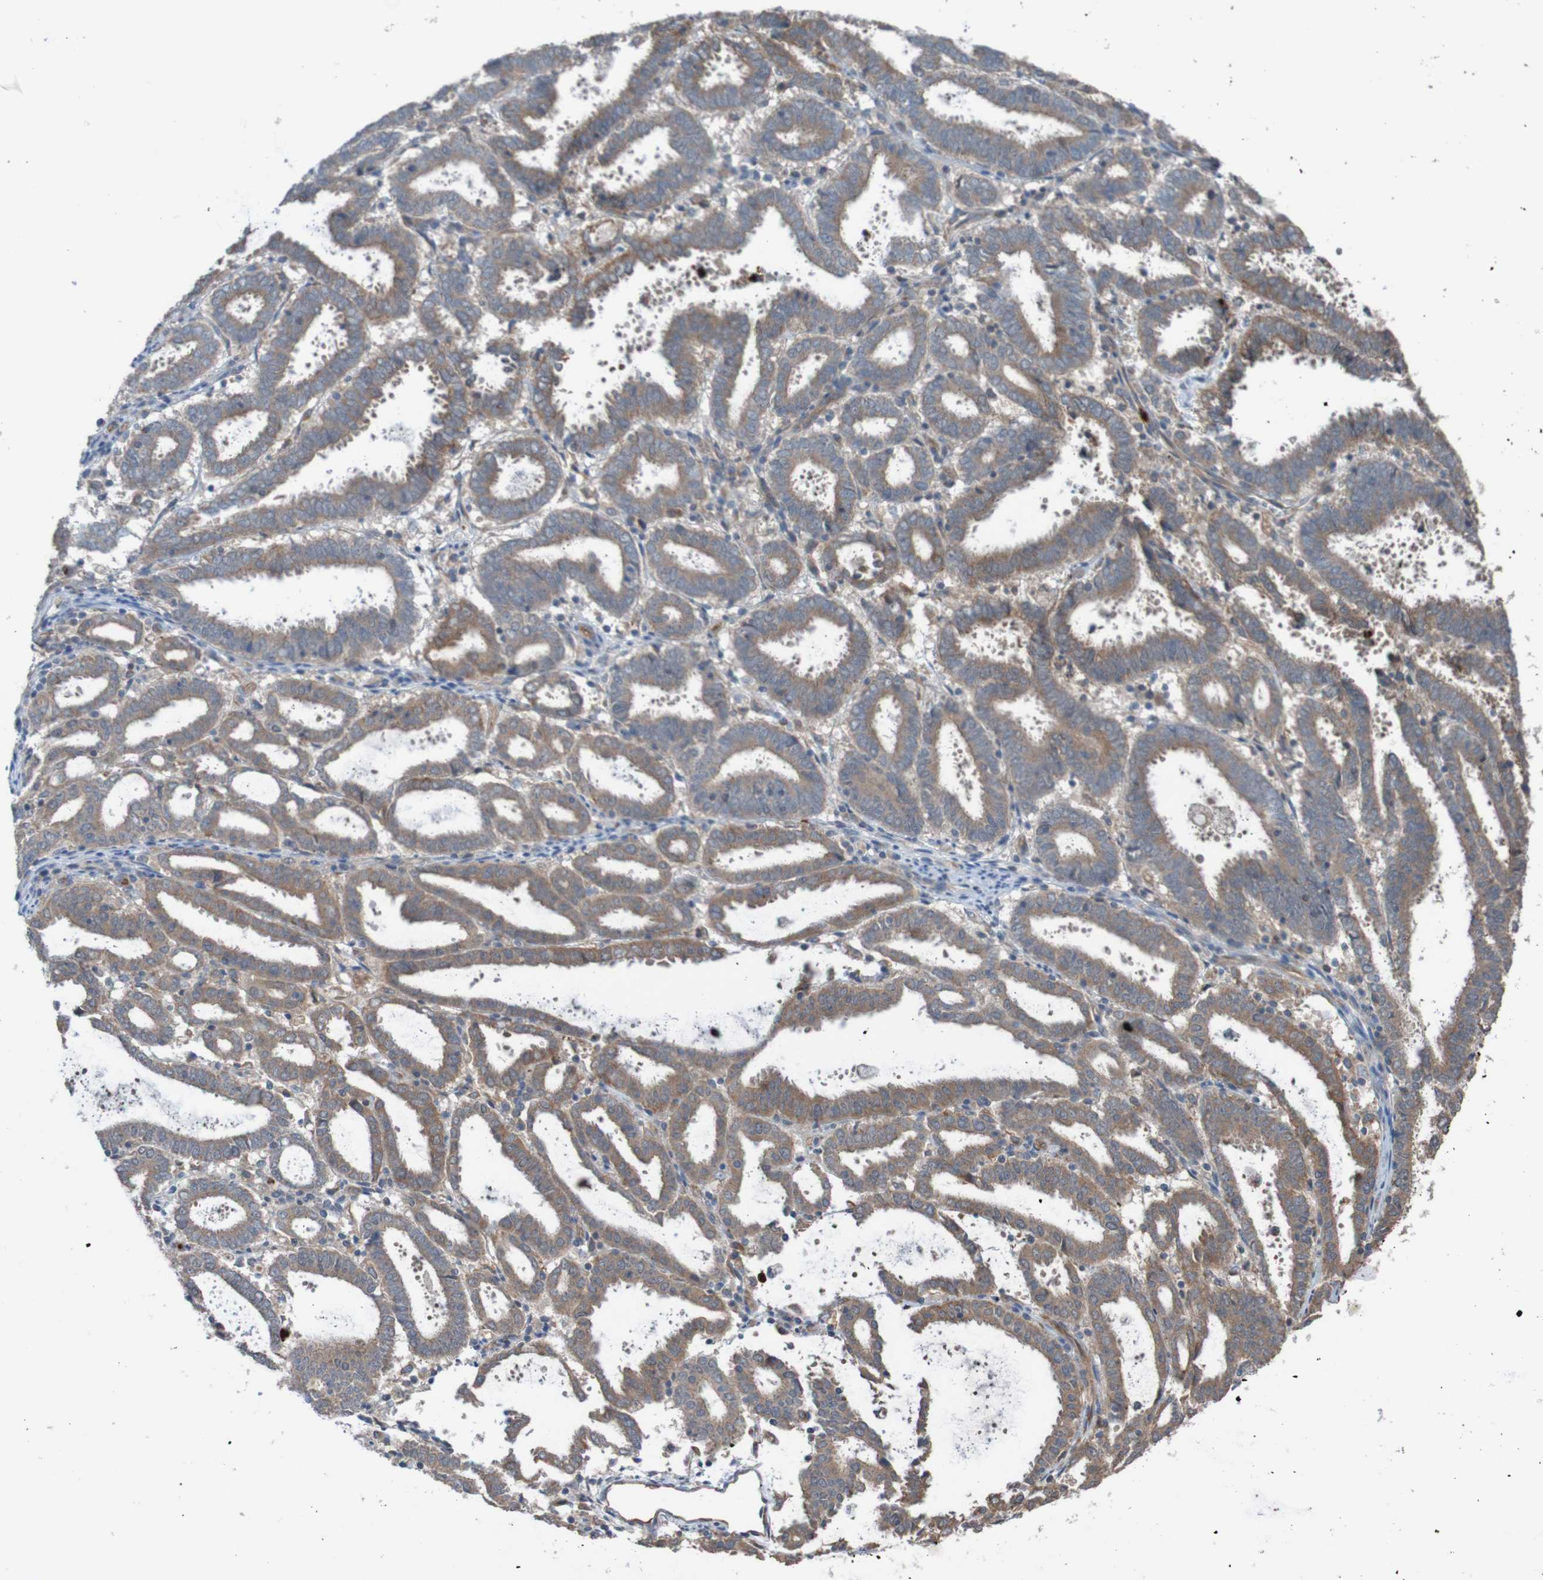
{"staining": {"intensity": "moderate", "quantity": ">75%", "location": "cytoplasmic/membranous"}, "tissue": "endometrial cancer", "cell_type": "Tumor cells", "image_type": "cancer", "snomed": [{"axis": "morphology", "description": "Adenocarcinoma, NOS"}, {"axis": "topography", "description": "Uterus"}], "caption": "Protein expression analysis of adenocarcinoma (endometrial) shows moderate cytoplasmic/membranous positivity in about >75% of tumor cells. Nuclei are stained in blue.", "gene": "ST8SIA6", "patient": {"sex": "female", "age": 83}}